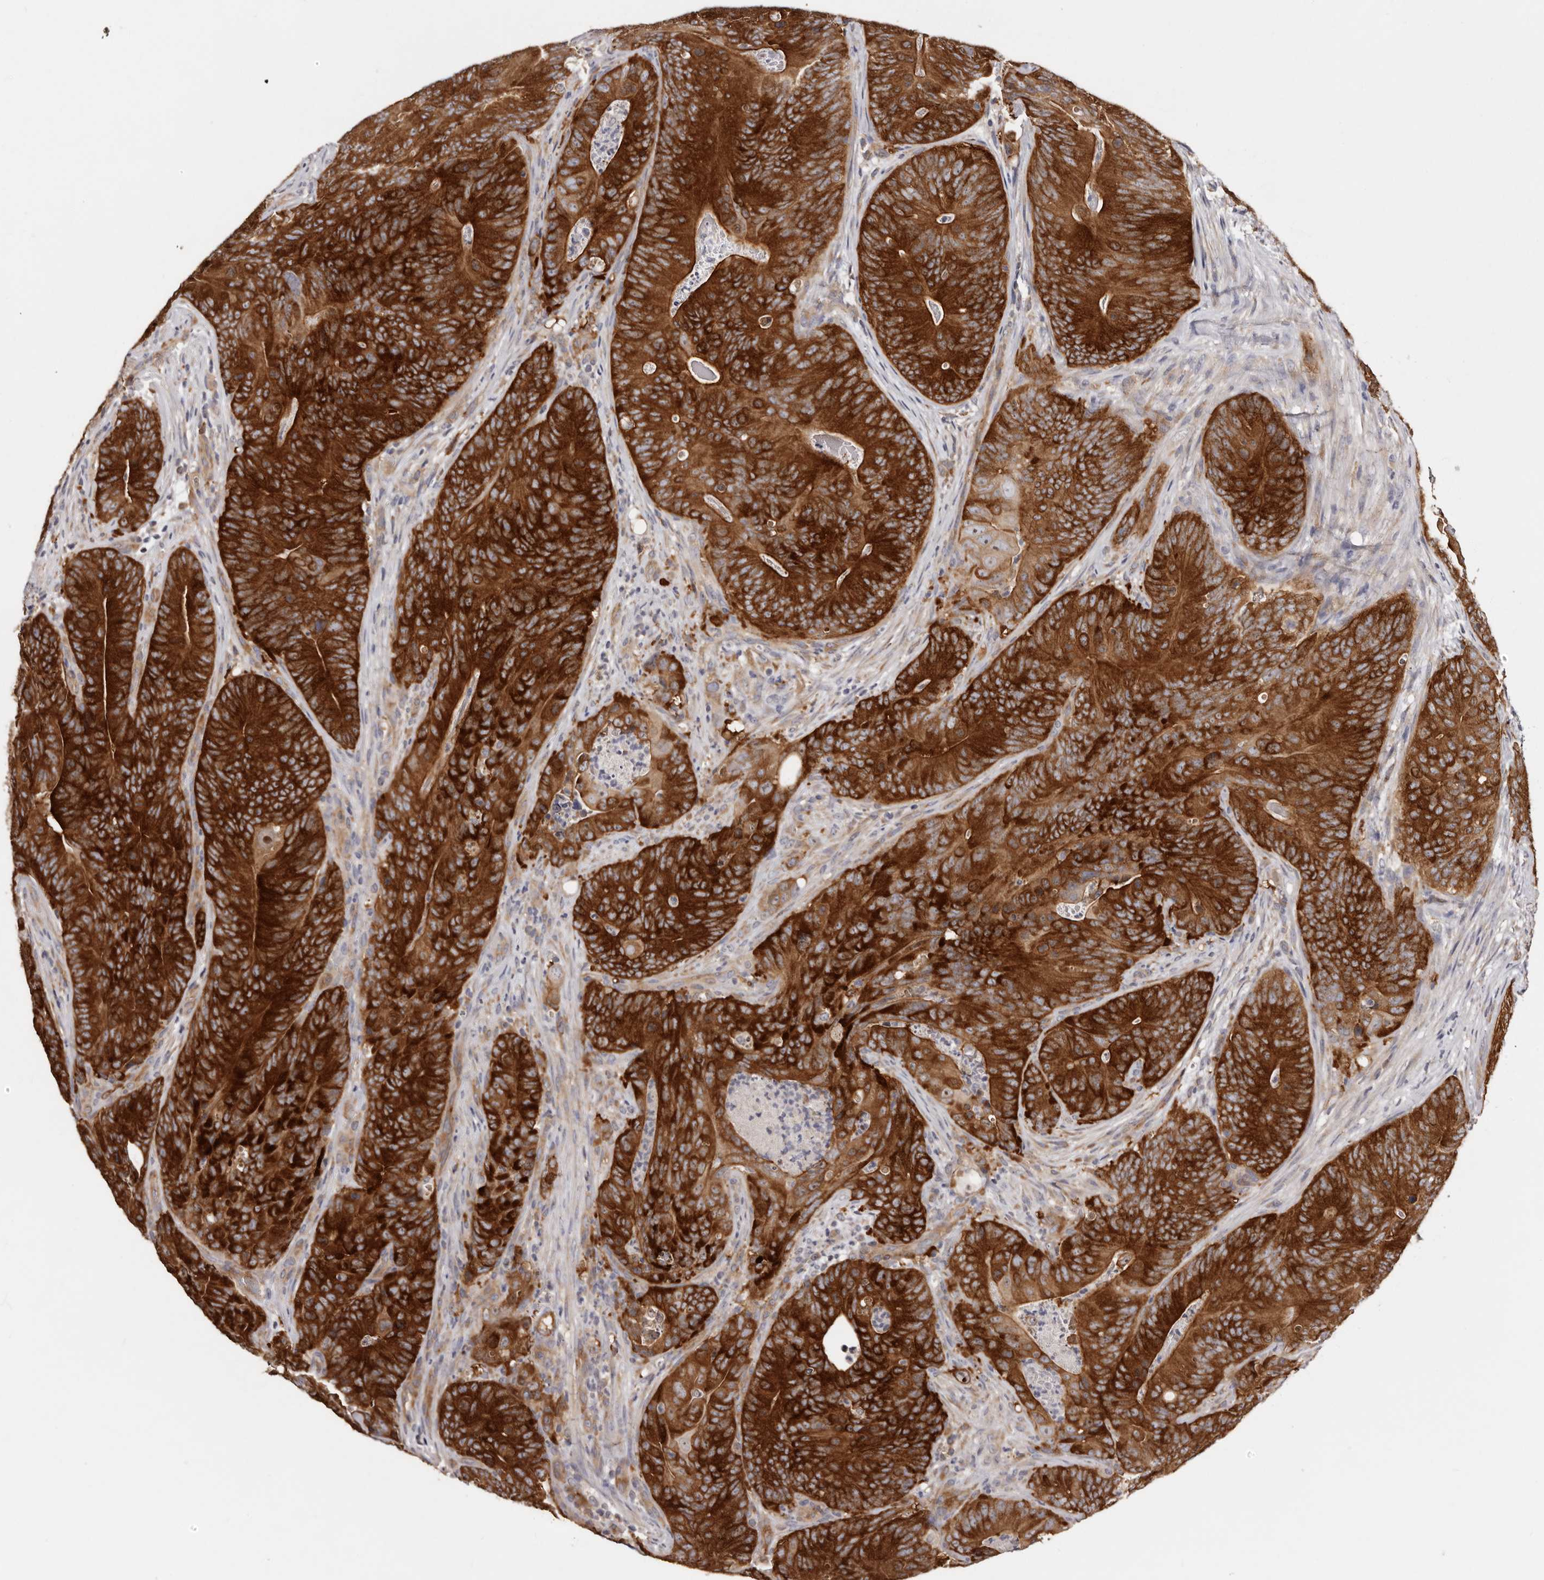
{"staining": {"intensity": "strong", "quantity": ">75%", "location": "cytoplasmic/membranous"}, "tissue": "colorectal cancer", "cell_type": "Tumor cells", "image_type": "cancer", "snomed": [{"axis": "morphology", "description": "Normal tissue, NOS"}, {"axis": "topography", "description": "Colon"}], "caption": "Brown immunohistochemical staining in colorectal cancer exhibits strong cytoplasmic/membranous expression in approximately >75% of tumor cells.", "gene": "LTV1", "patient": {"sex": "female", "age": 82}}